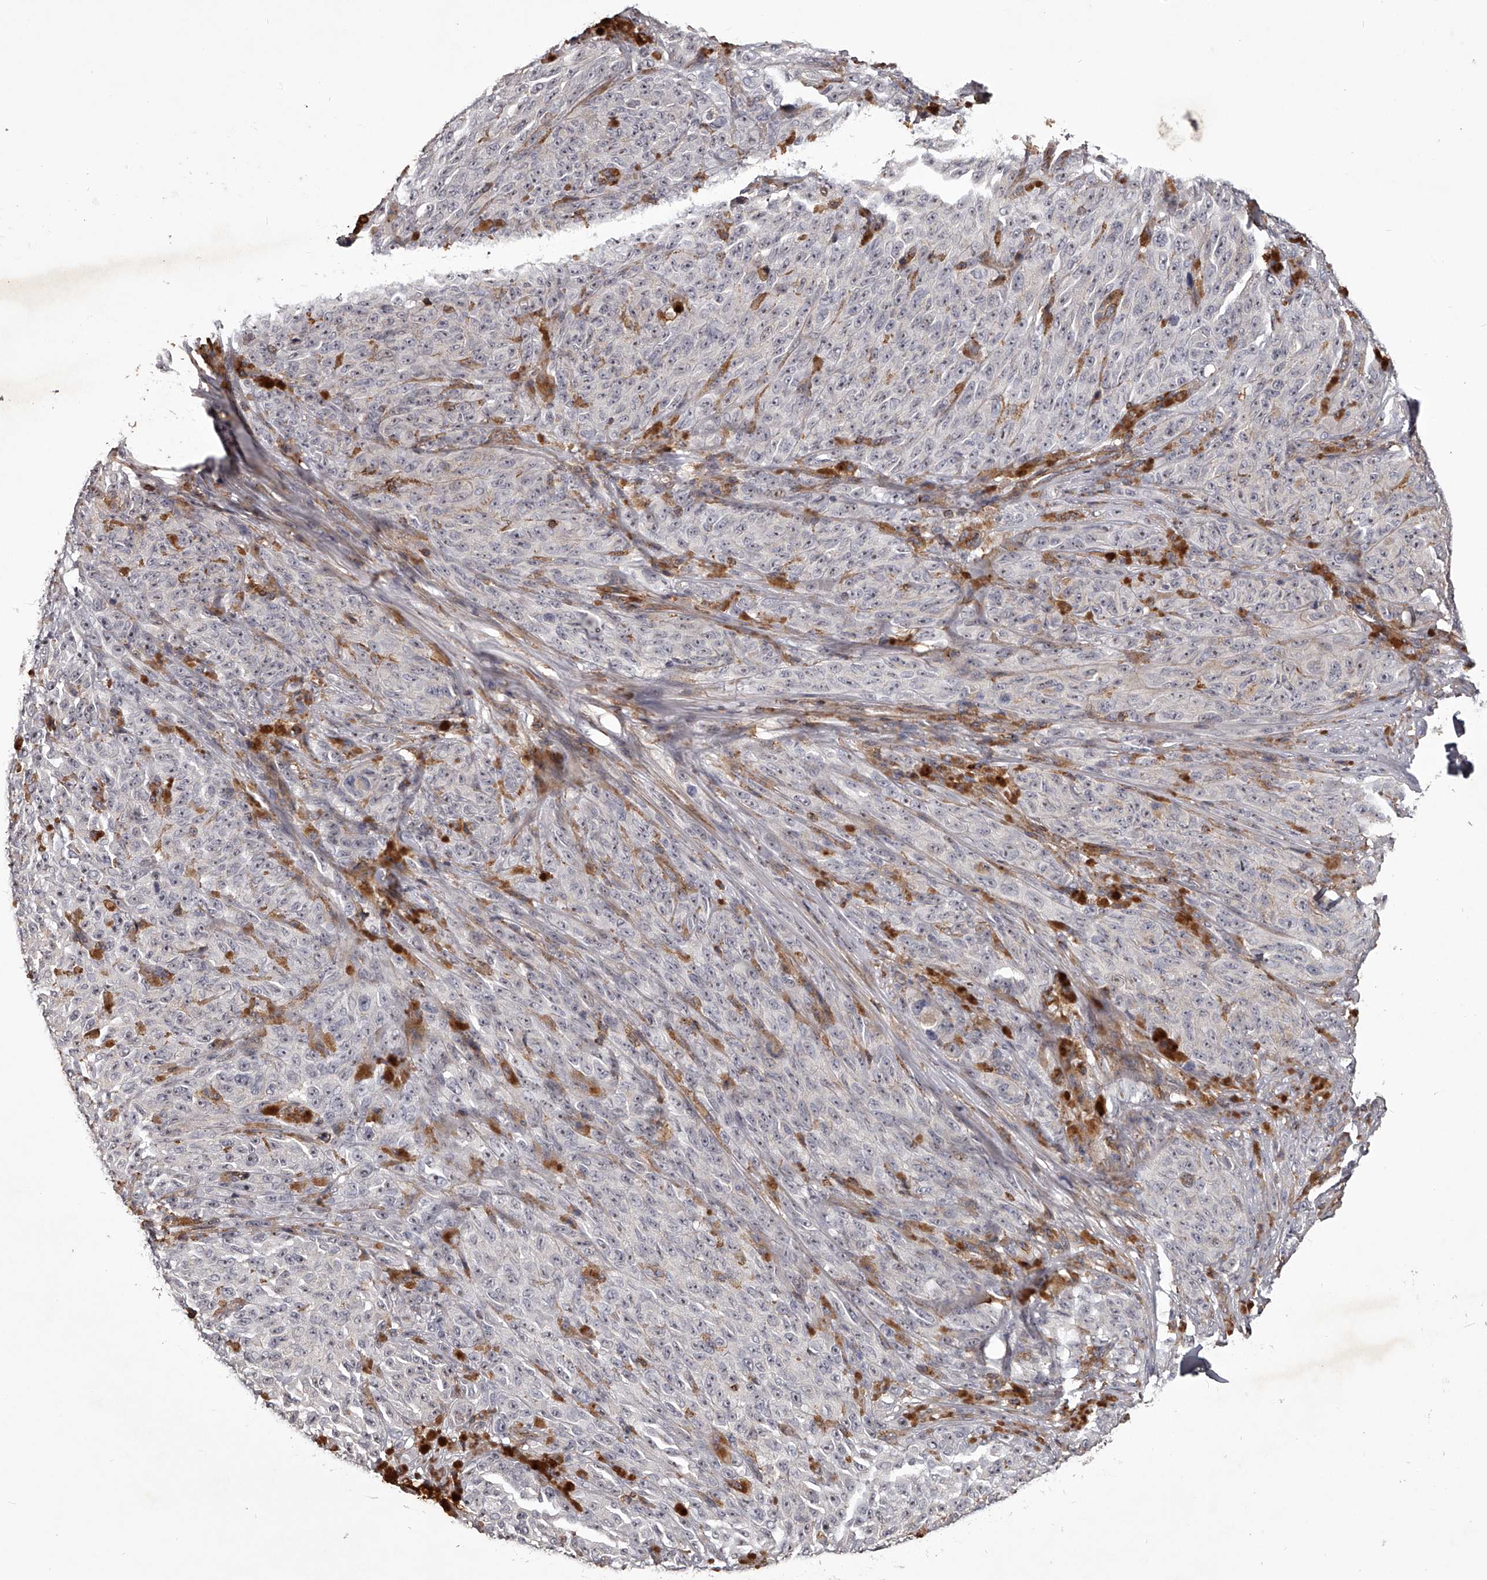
{"staining": {"intensity": "negative", "quantity": "none", "location": "none"}, "tissue": "melanoma", "cell_type": "Tumor cells", "image_type": "cancer", "snomed": [{"axis": "morphology", "description": "Malignant melanoma, NOS"}, {"axis": "topography", "description": "Skin"}], "caption": "Image shows no significant protein staining in tumor cells of melanoma.", "gene": "RRP36", "patient": {"sex": "female", "age": 82}}